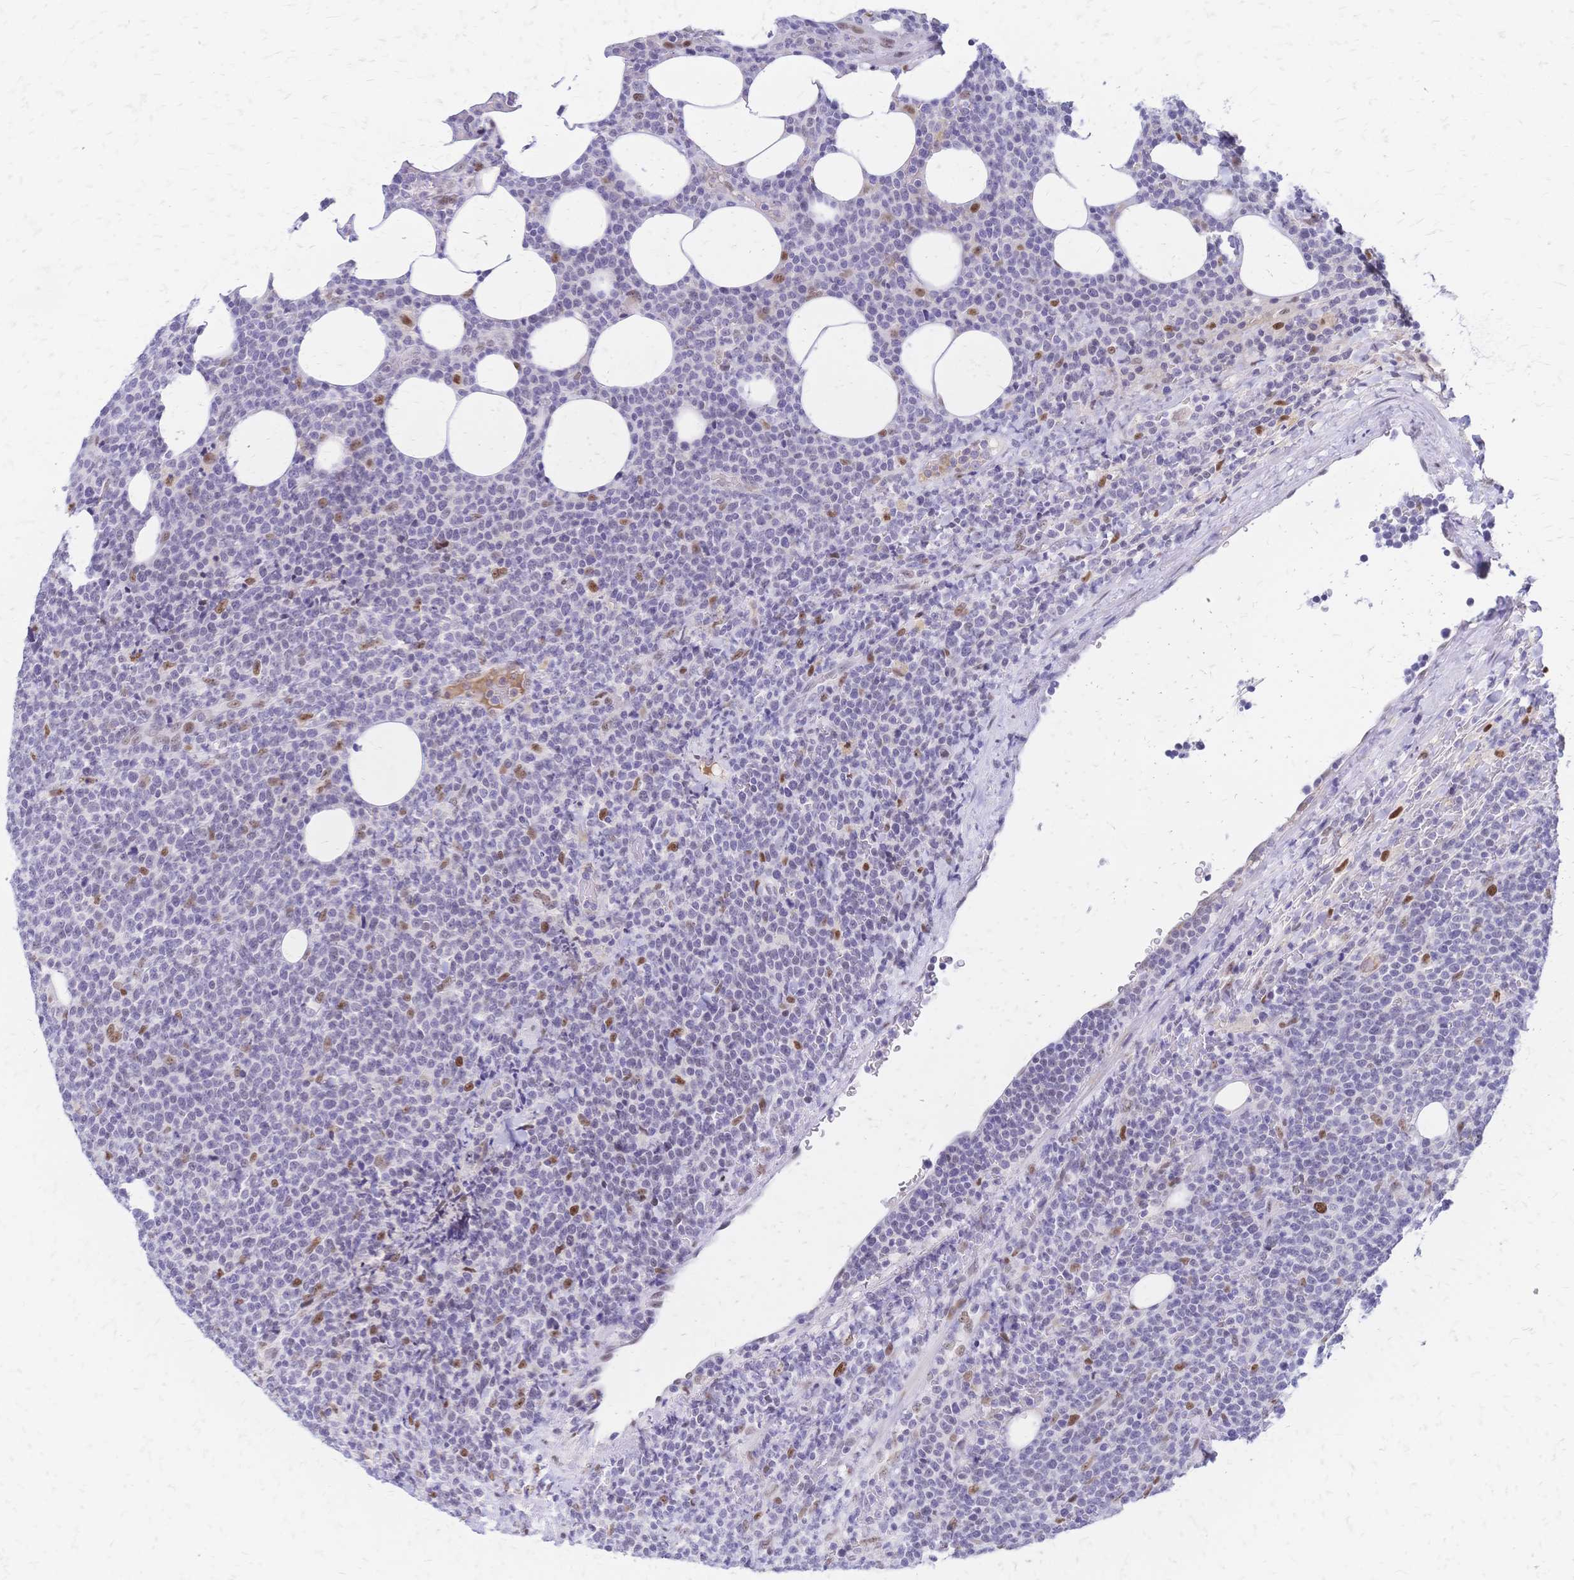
{"staining": {"intensity": "moderate", "quantity": "<25%", "location": "nuclear"}, "tissue": "lymphoma", "cell_type": "Tumor cells", "image_type": "cancer", "snomed": [{"axis": "morphology", "description": "Malignant lymphoma, non-Hodgkin's type, High grade"}, {"axis": "topography", "description": "Lymph node"}], "caption": "About <25% of tumor cells in human lymphoma display moderate nuclear protein staining as visualized by brown immunohistochemical staining.", "gene": "NFIC", "patient": {"sex": "male", "age": 61}}